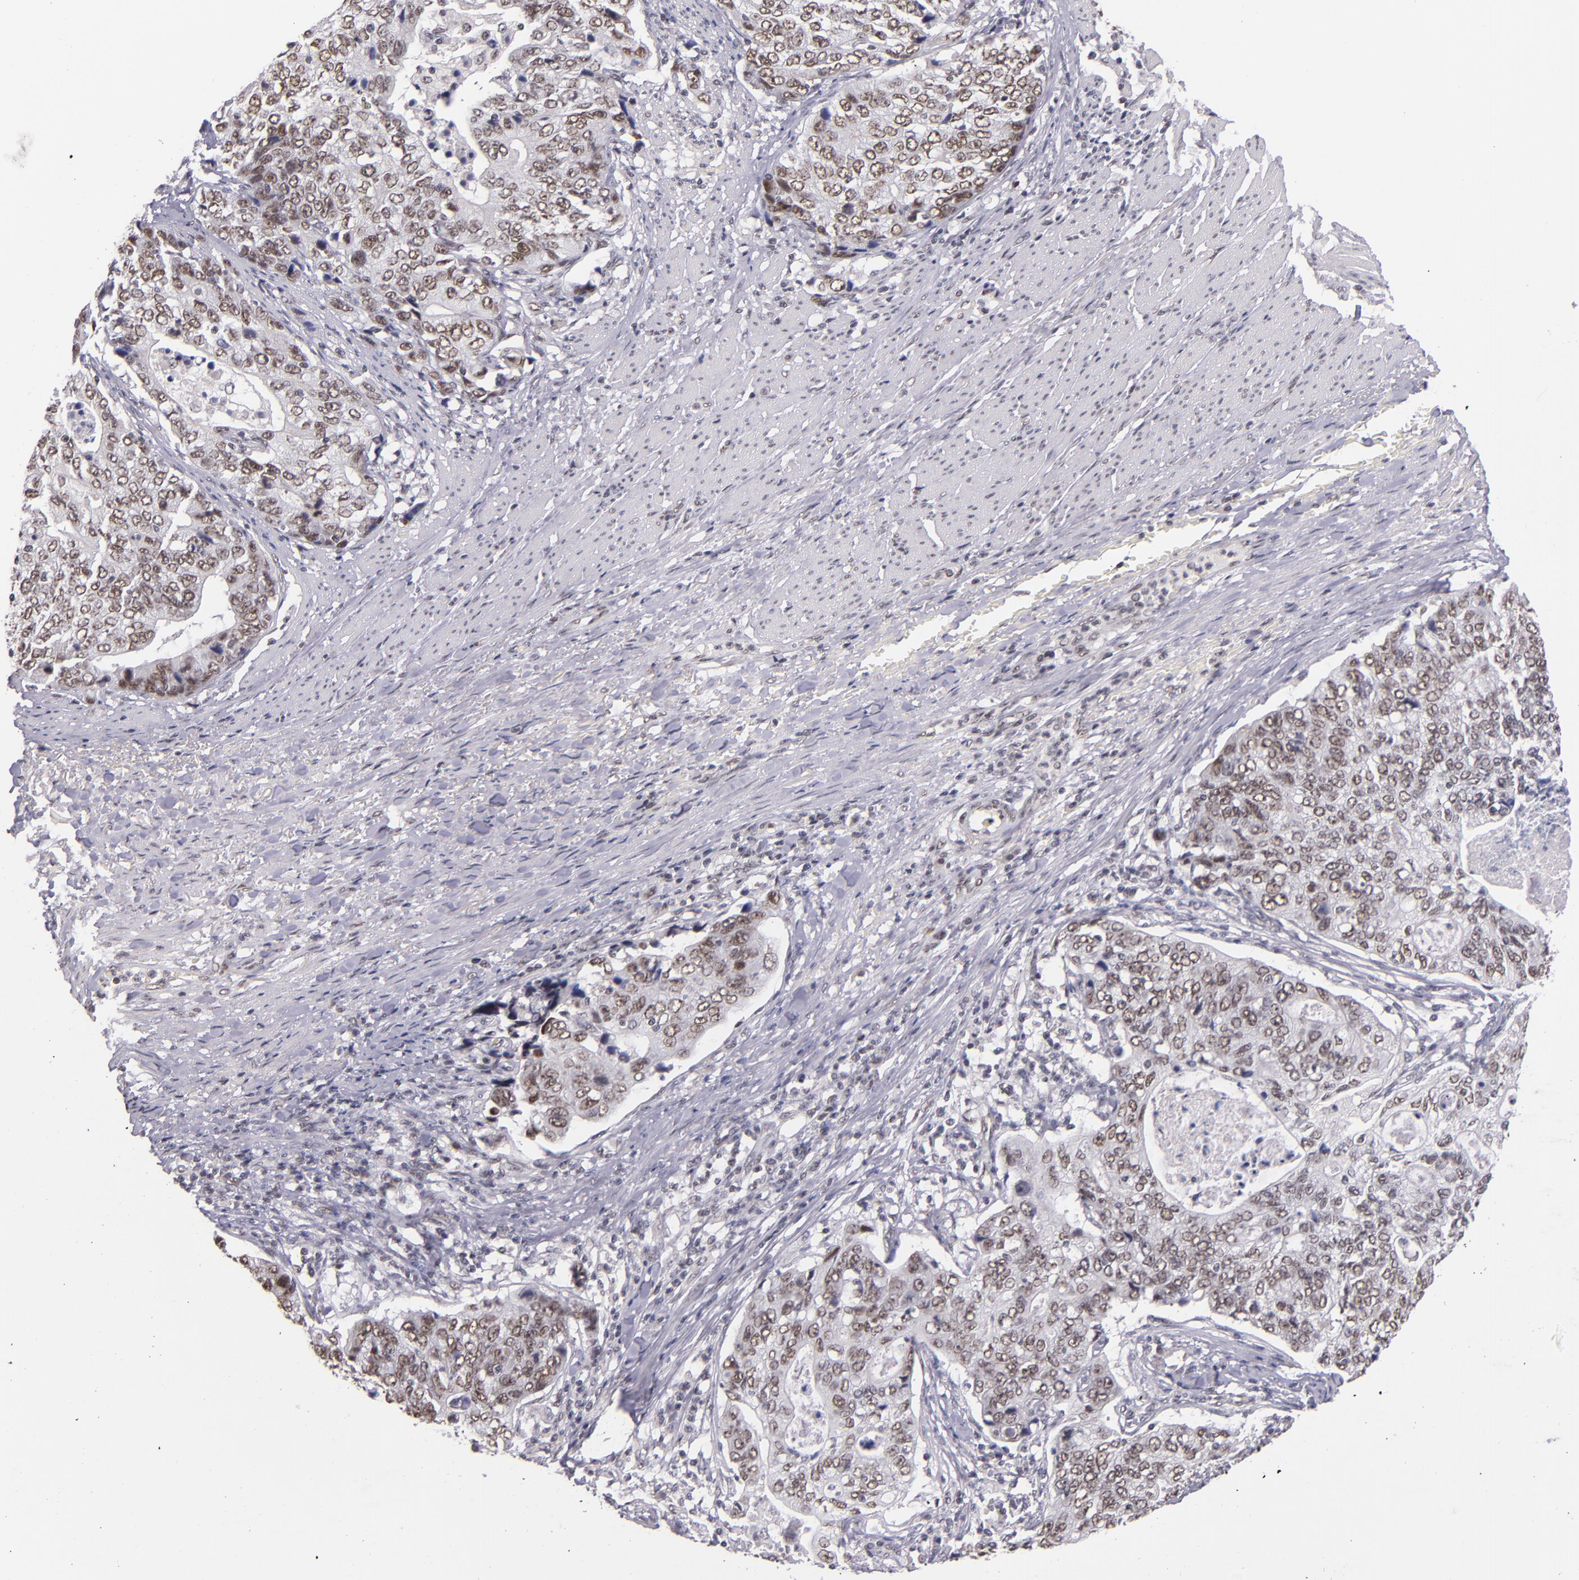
{"staining": {"intensity": "moderate", "quantity": ">75%", "location": "nuclear"}, "tissue": "stomach cancer", "cell_type": "Tumor cells", "image_type": "cancer", "snomed": [{"axis": "morphology", "description": "Adenocarcinoma, NOS"}, {"axis": "topography", "description": "Esophagus"}, {"axis": "topography", "description": "Stomach"}], "caption": "Brown immunohistochemical staining in human stomach cancer (adenocarcinoma) shows moderate nuclear expression in about >75% of tumor cells. (IHC, brightfield microscopy, high magnification).", "gene": "ZNF148", "patient": {"sex": "male", "age": 74}}